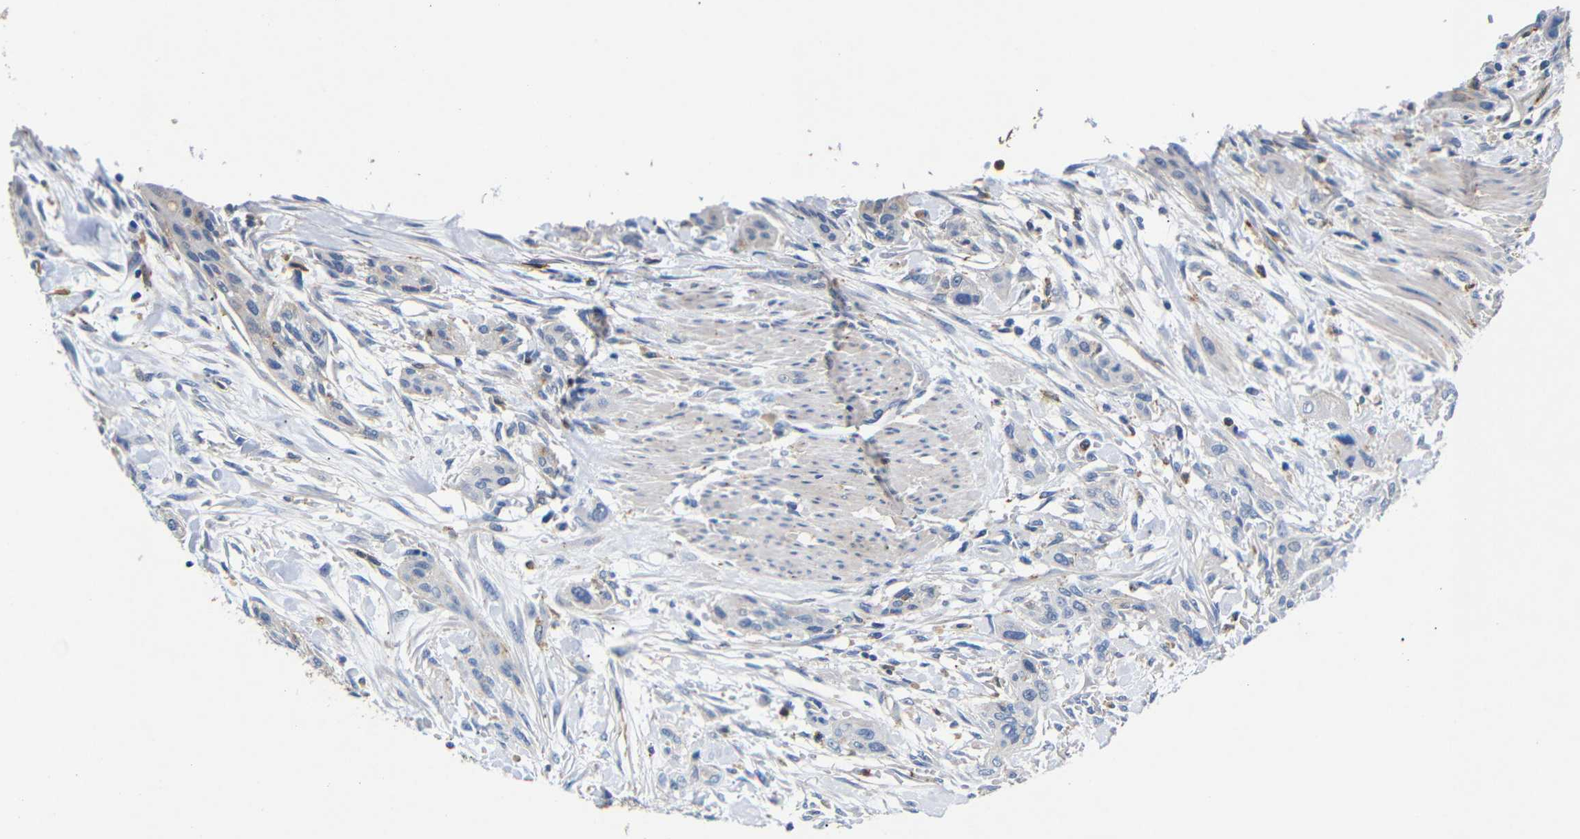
{"staining": {"intensity": "negative", "quantity": "none", "location": "none"}, "tissue": "urothelial cancer", "cell_type": "Tumor cells", "image_type": "cancer", "snomed": [{"axis": "morphology", "description": "Urothelial carcinoma, High grade"}, {"axis": "topography", "description": "Urinary bladder"}], "caption": "The immunohistochemistry histopathology image has no significant staining in tumor cells of urothelial cancer tissue.", "gene": "SDCBP", "patient": {"sex": "male", "age": 35}}